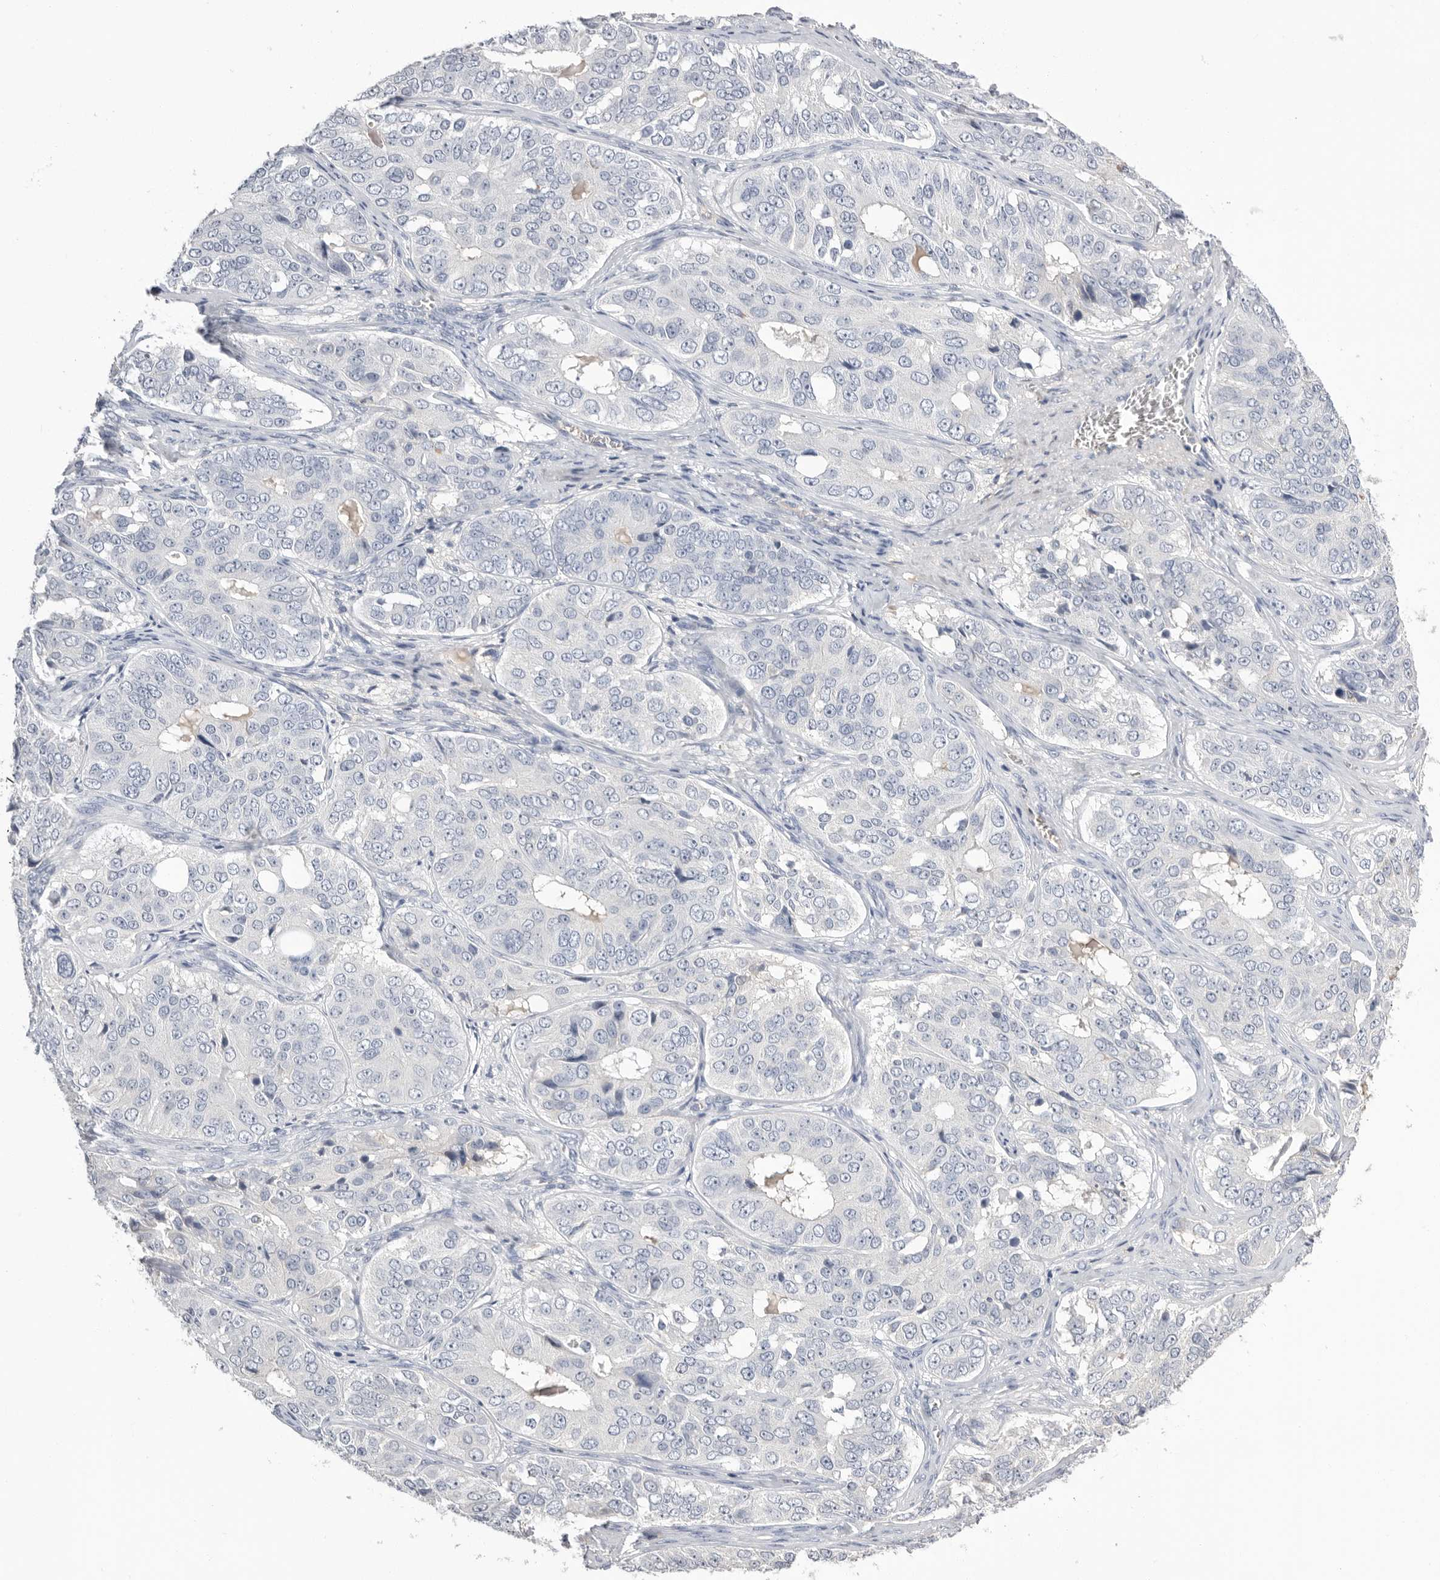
{"staining": {"intensity": "negative", "quantity": "none", "location": "none"}, "tissue": "ovarian cancer", "cell_type": "Tumor cells", "image_type": "cancer", "snomed": [{"axis": "morphology", "description": "Carcinoma, endometroid"}, {"axis": "topography", "description": "Ovary"}], "caption": "There is no significant expression in tumor cells of ovarian cancer (endometroid carcinoma).", "gene": "APOA2", "patient": {"sex": "female", "age": 51}}